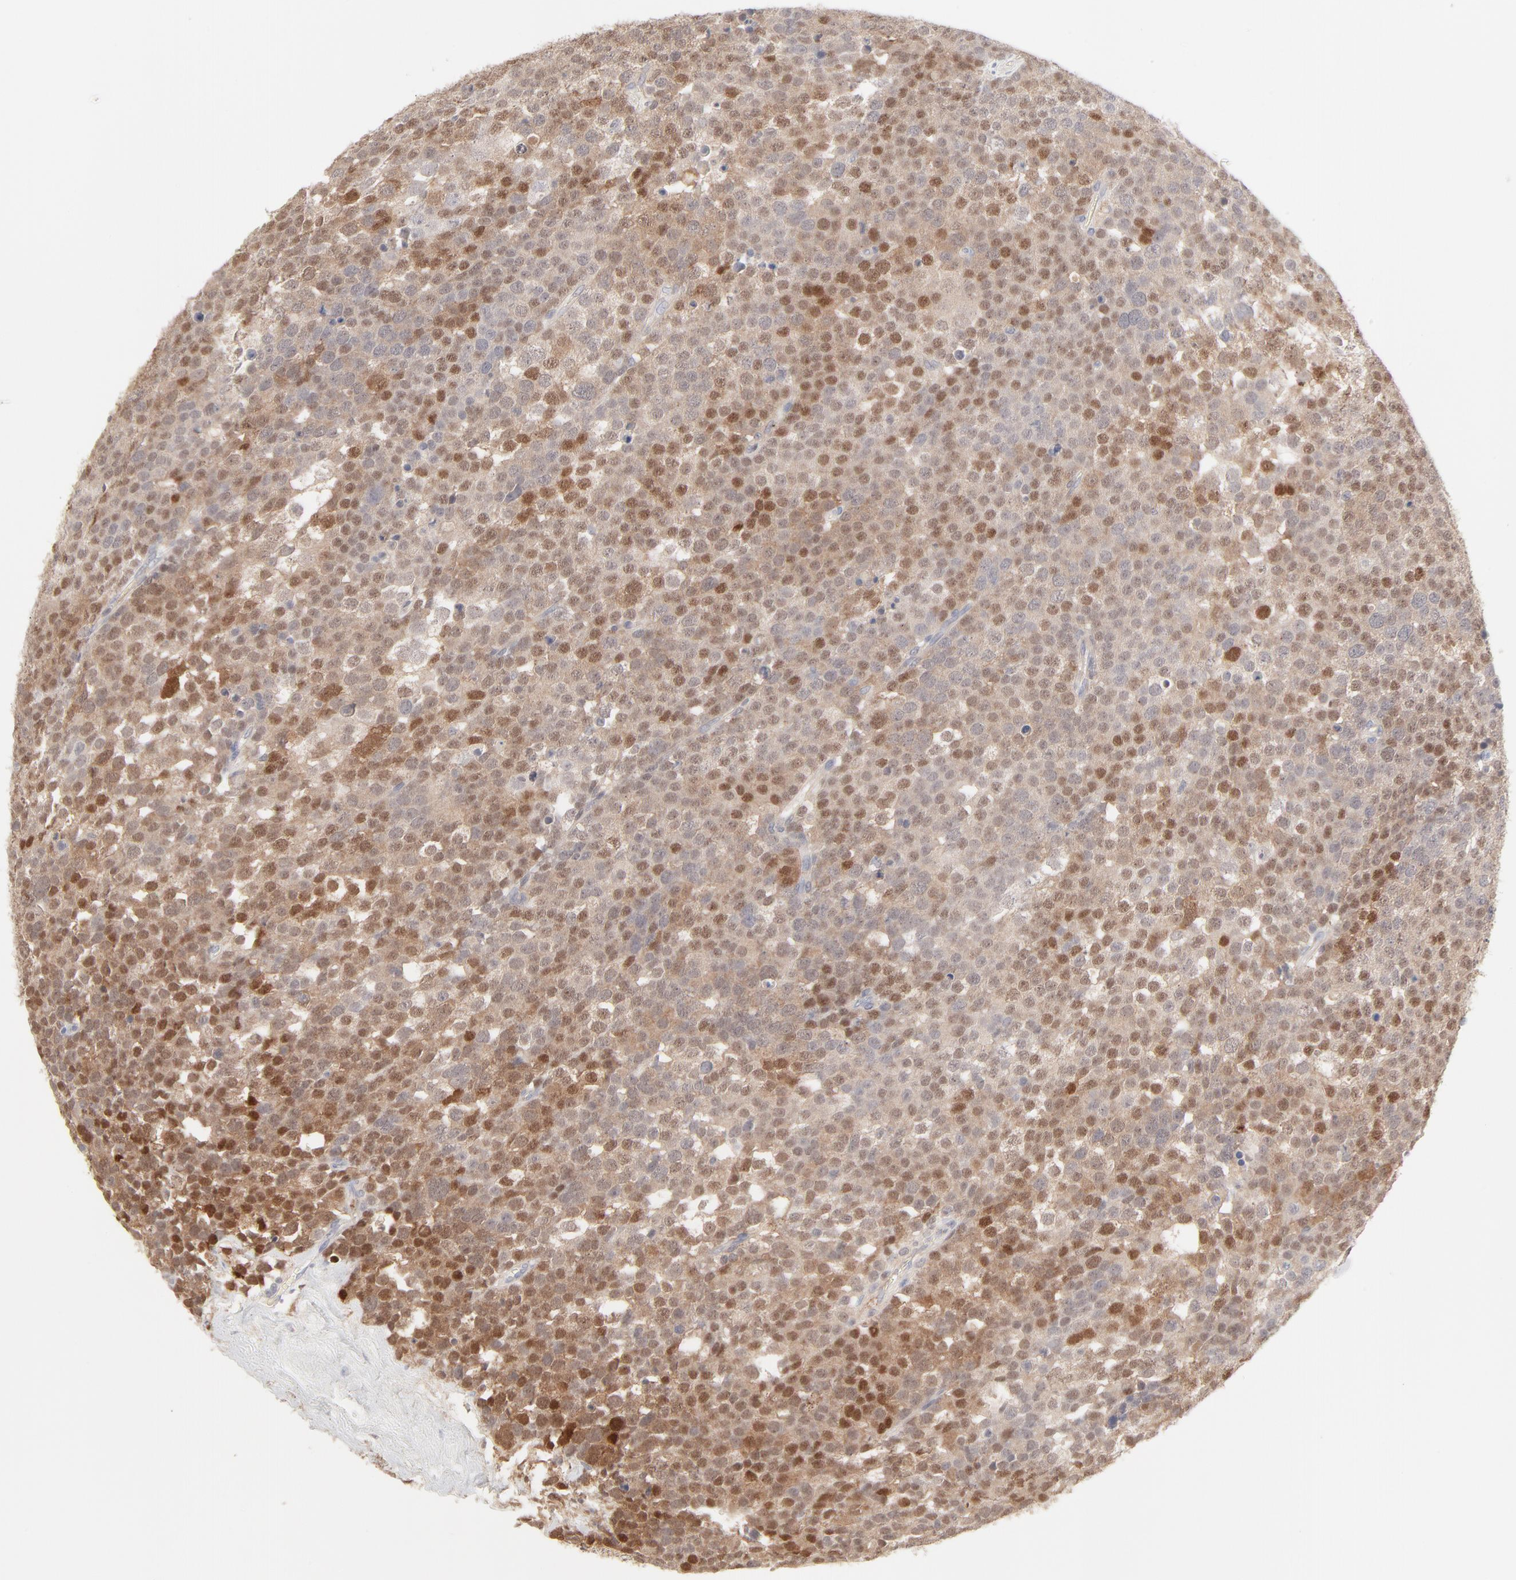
{"staining": {"intensity": "moderate", "quantity": "25%-75%", "location": "nuclear"}, "tissue": "testis cancer", "cell_type": "Tumor cells", "image_type": "cancer", "snomed": [{"axis": "morphology", "description": "Seminoma, NOS"}, {"axis": "topography", "description": "Testis"}], "caption": "IHC of human testis seminoma reveals medium levels of moderate nuclear staining in approximately 25%-75% of tumor cells.", "gene": "CDK6", "patient": {"sex": "male", "age": 71}}